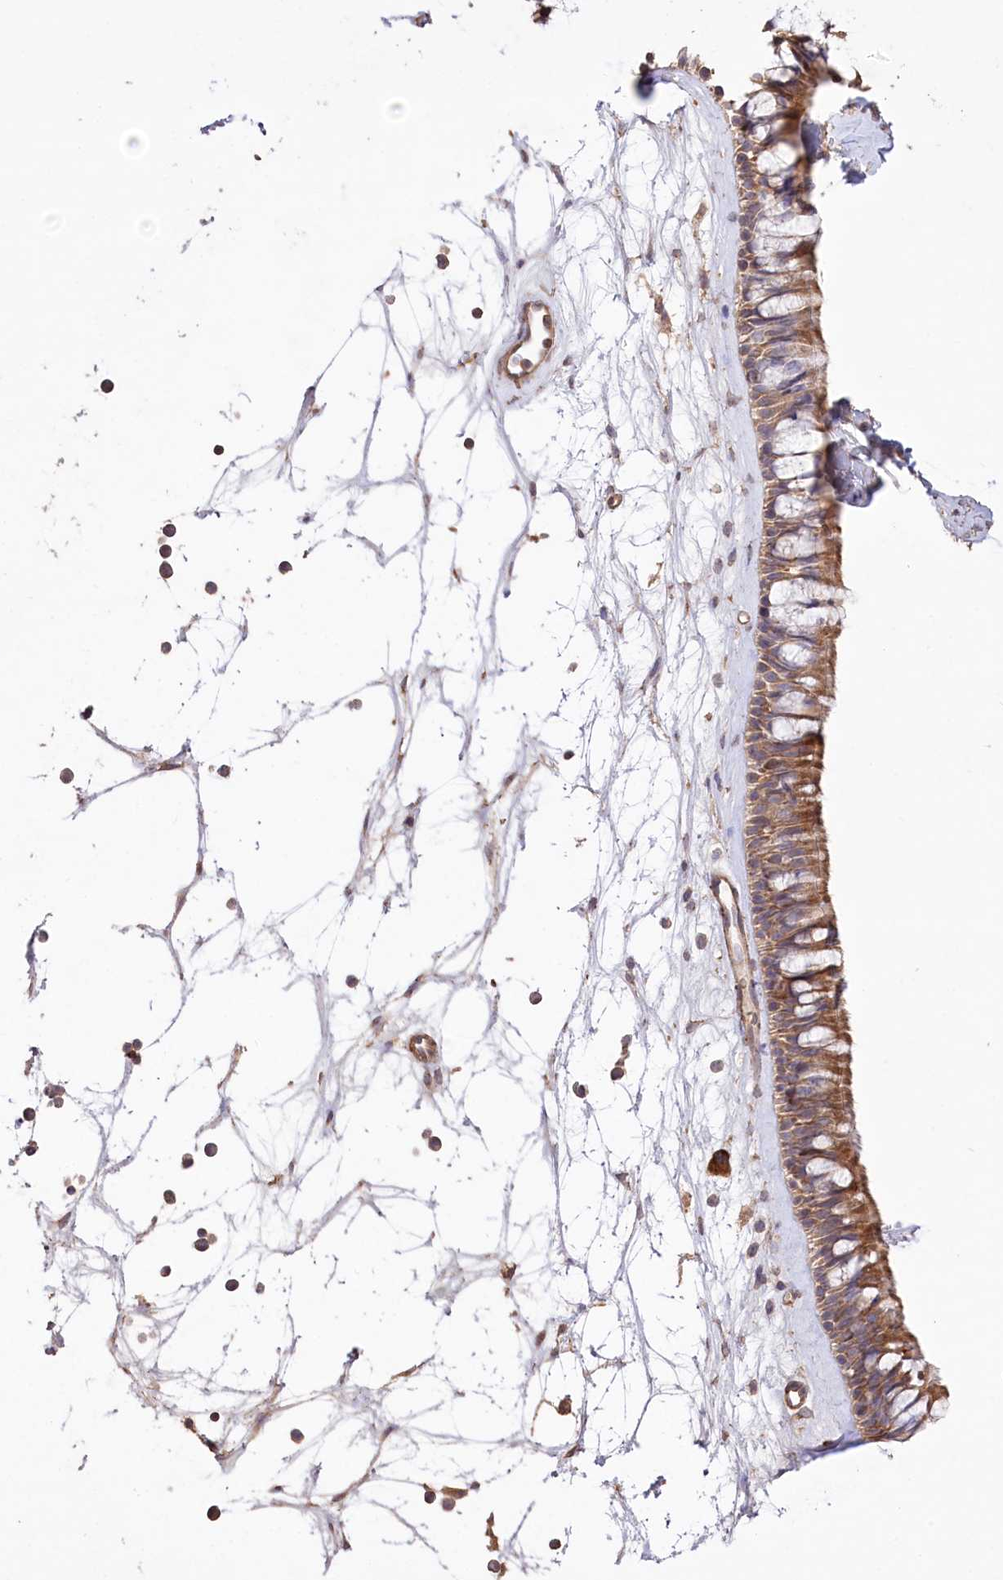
{"staining": {"intensity": "moderate", "quantity": ">75%", "location": "cytoplasmic/membranous"}, "tissue": "nasopharynx", "cell_type": "Respiratory epithelial cells", "image_type": "normal", "snomed": [{"axis": "morphology", "description": "Normal tissue, NOS"}, {"axis": "topography", "description": "Nasopharynx"}], "caption": "This photomicrograph displays immunohistochemistry (IHC) staining of normal human nasopharynx, with medium moderate cytoplasmic/membranous positivity in about >75% of respiratory epithelial cells.", "gene": "PRSS53", "patient": {"sex": "male", "age": 64}}